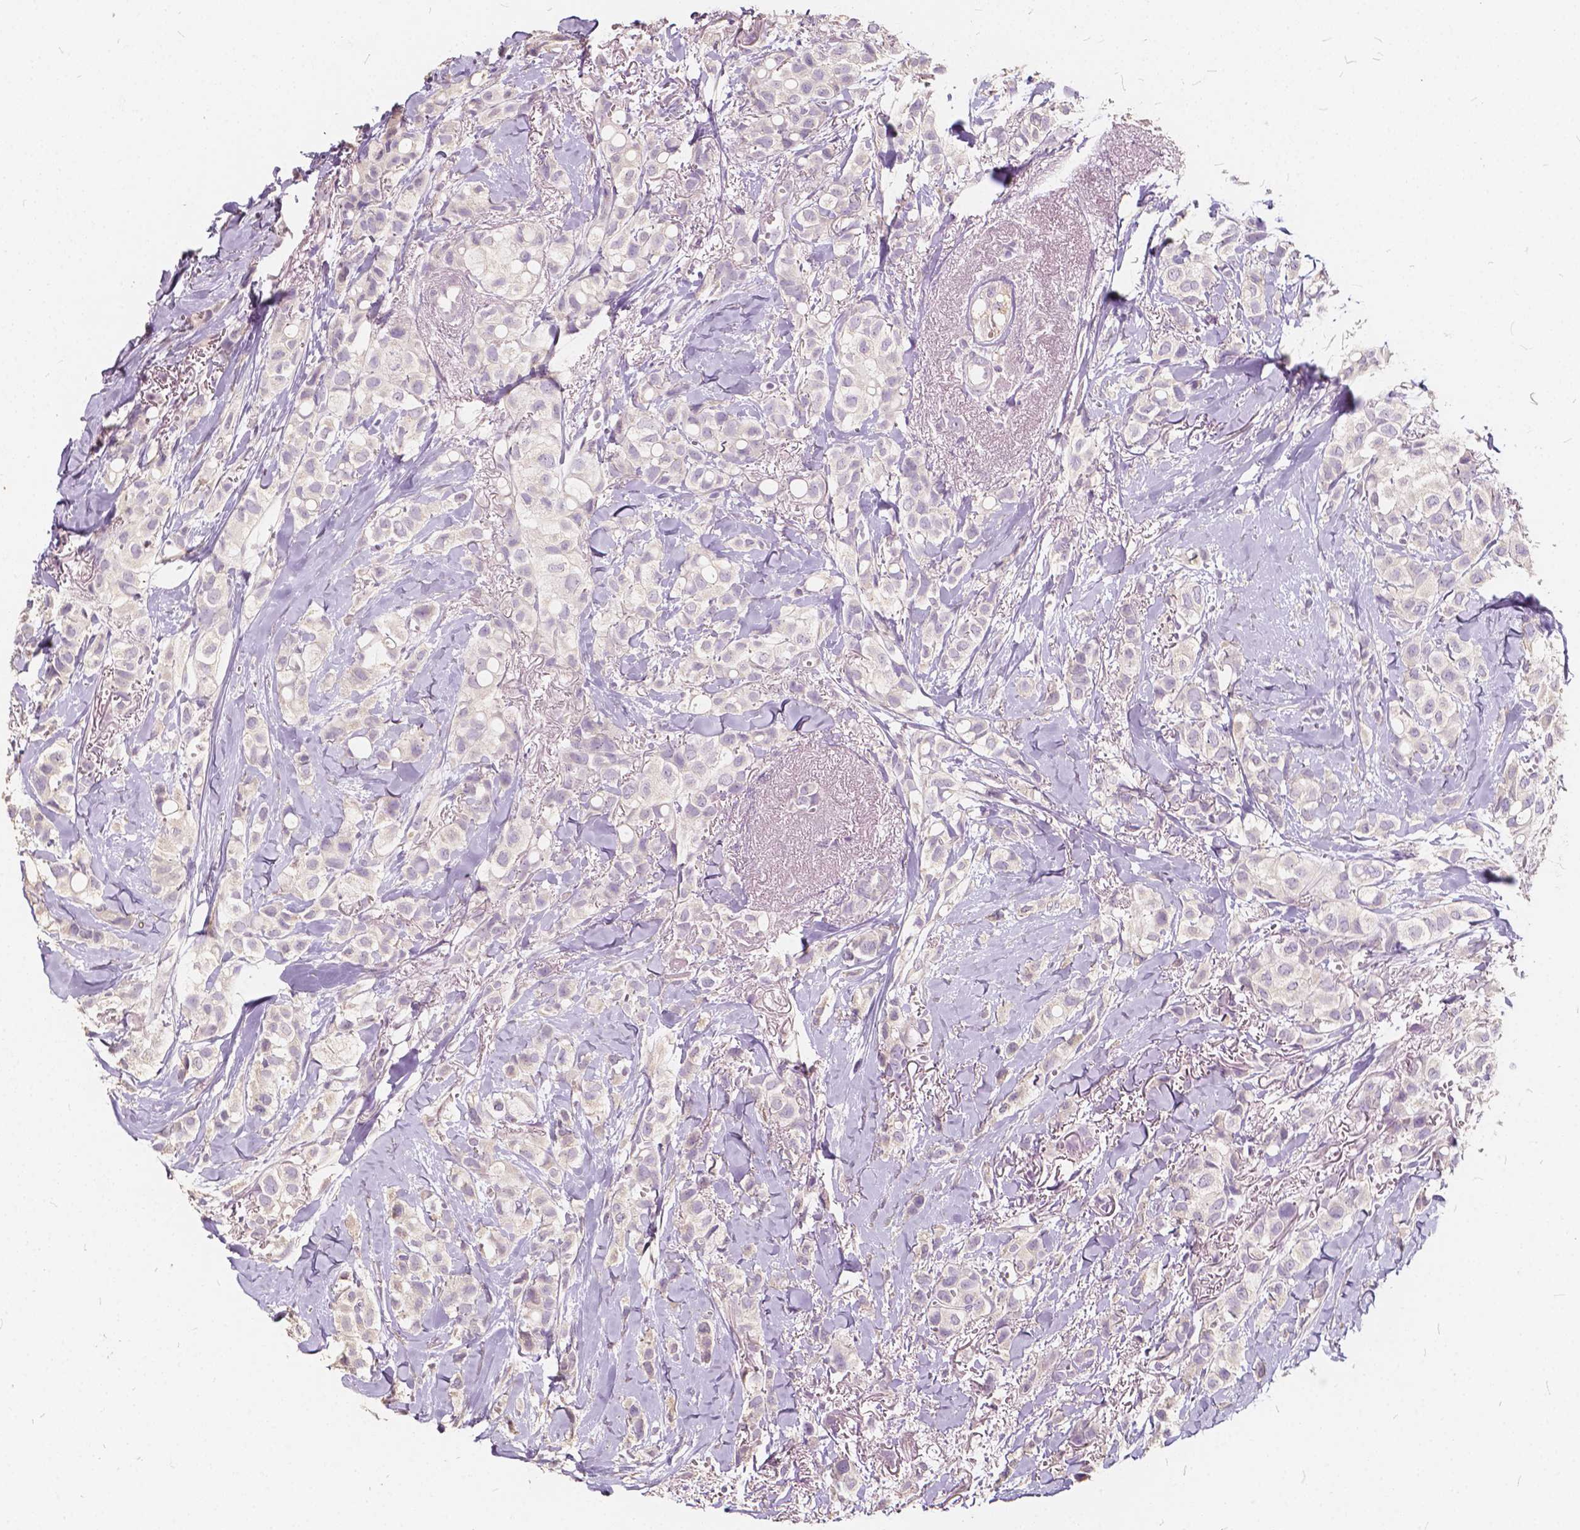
{"staining": {"intensity": "negative", "quantity": "none", "location": "none"}, "tissue": "breast cancer", "cell_type": "Tumor cells", "image_type": "cancer", "snomed": [{"axis": "morphology", "description": "Duct carcinoma"}, {"axis": "topography", "description": "Breast"}], "caption": "Tumor cells show no significant positivity in breast infiltrating ductal carcinoma.", "gene": "SLC7A8", "patient": {"sex": "female", "age": 85}}